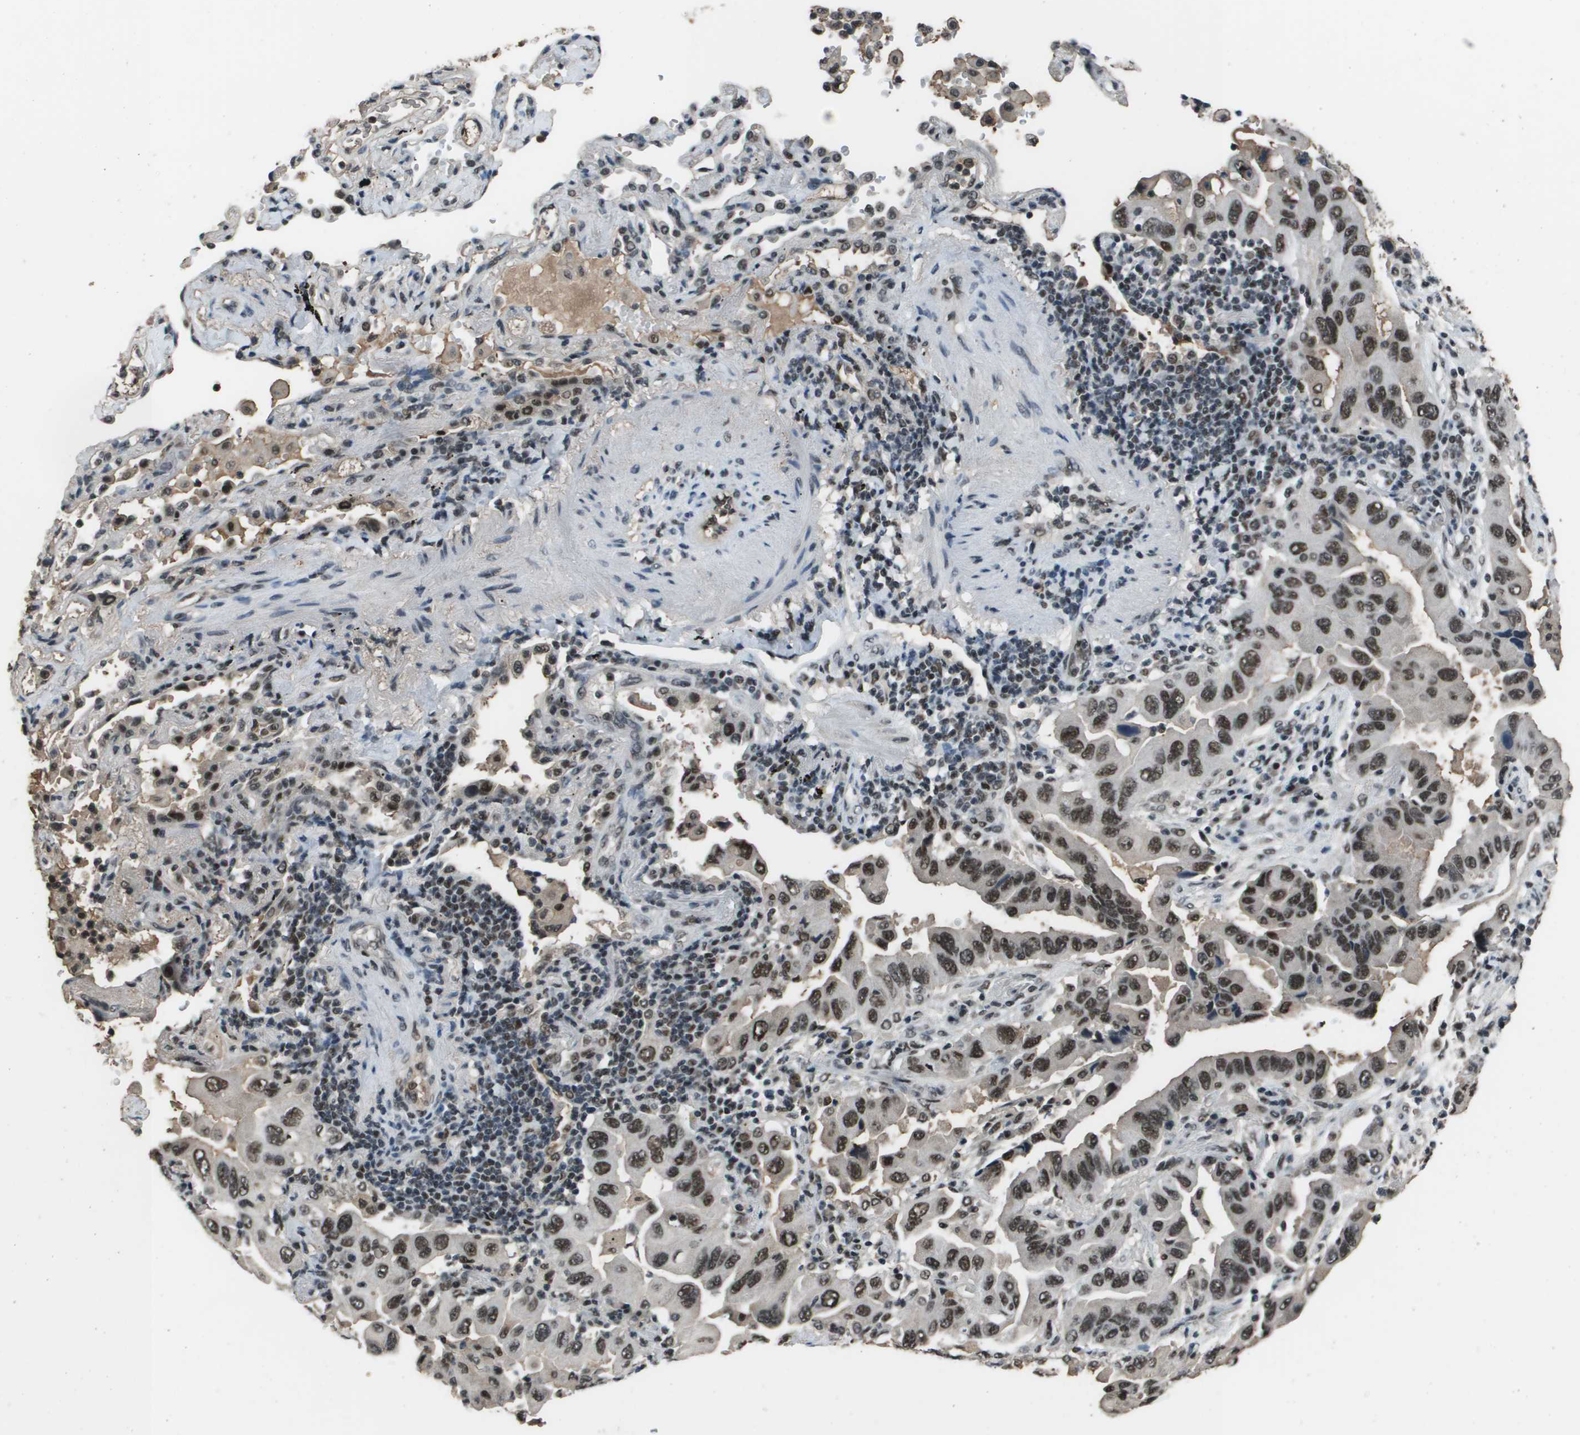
{"staining": {"intensity": "moderate", "quantity": ">75%", "location": "nuclear"}, "tissue": "lung cancer", "cell_type": "Tumor cells", "image_type": "cancer", "snomed": [{"axis": "morphology", "description": "Adenocarcinoma, NOS"}, {"axis": "topography", "description": "Lung"}], "caption": "DAB immunohistochemical staining of adenocarcinoma (lung) reveals moderate nuclear protein expression in about >75% of tumor cells.", "gene": "THRAP3", "patient": {"sex": "female", "age": 65}}